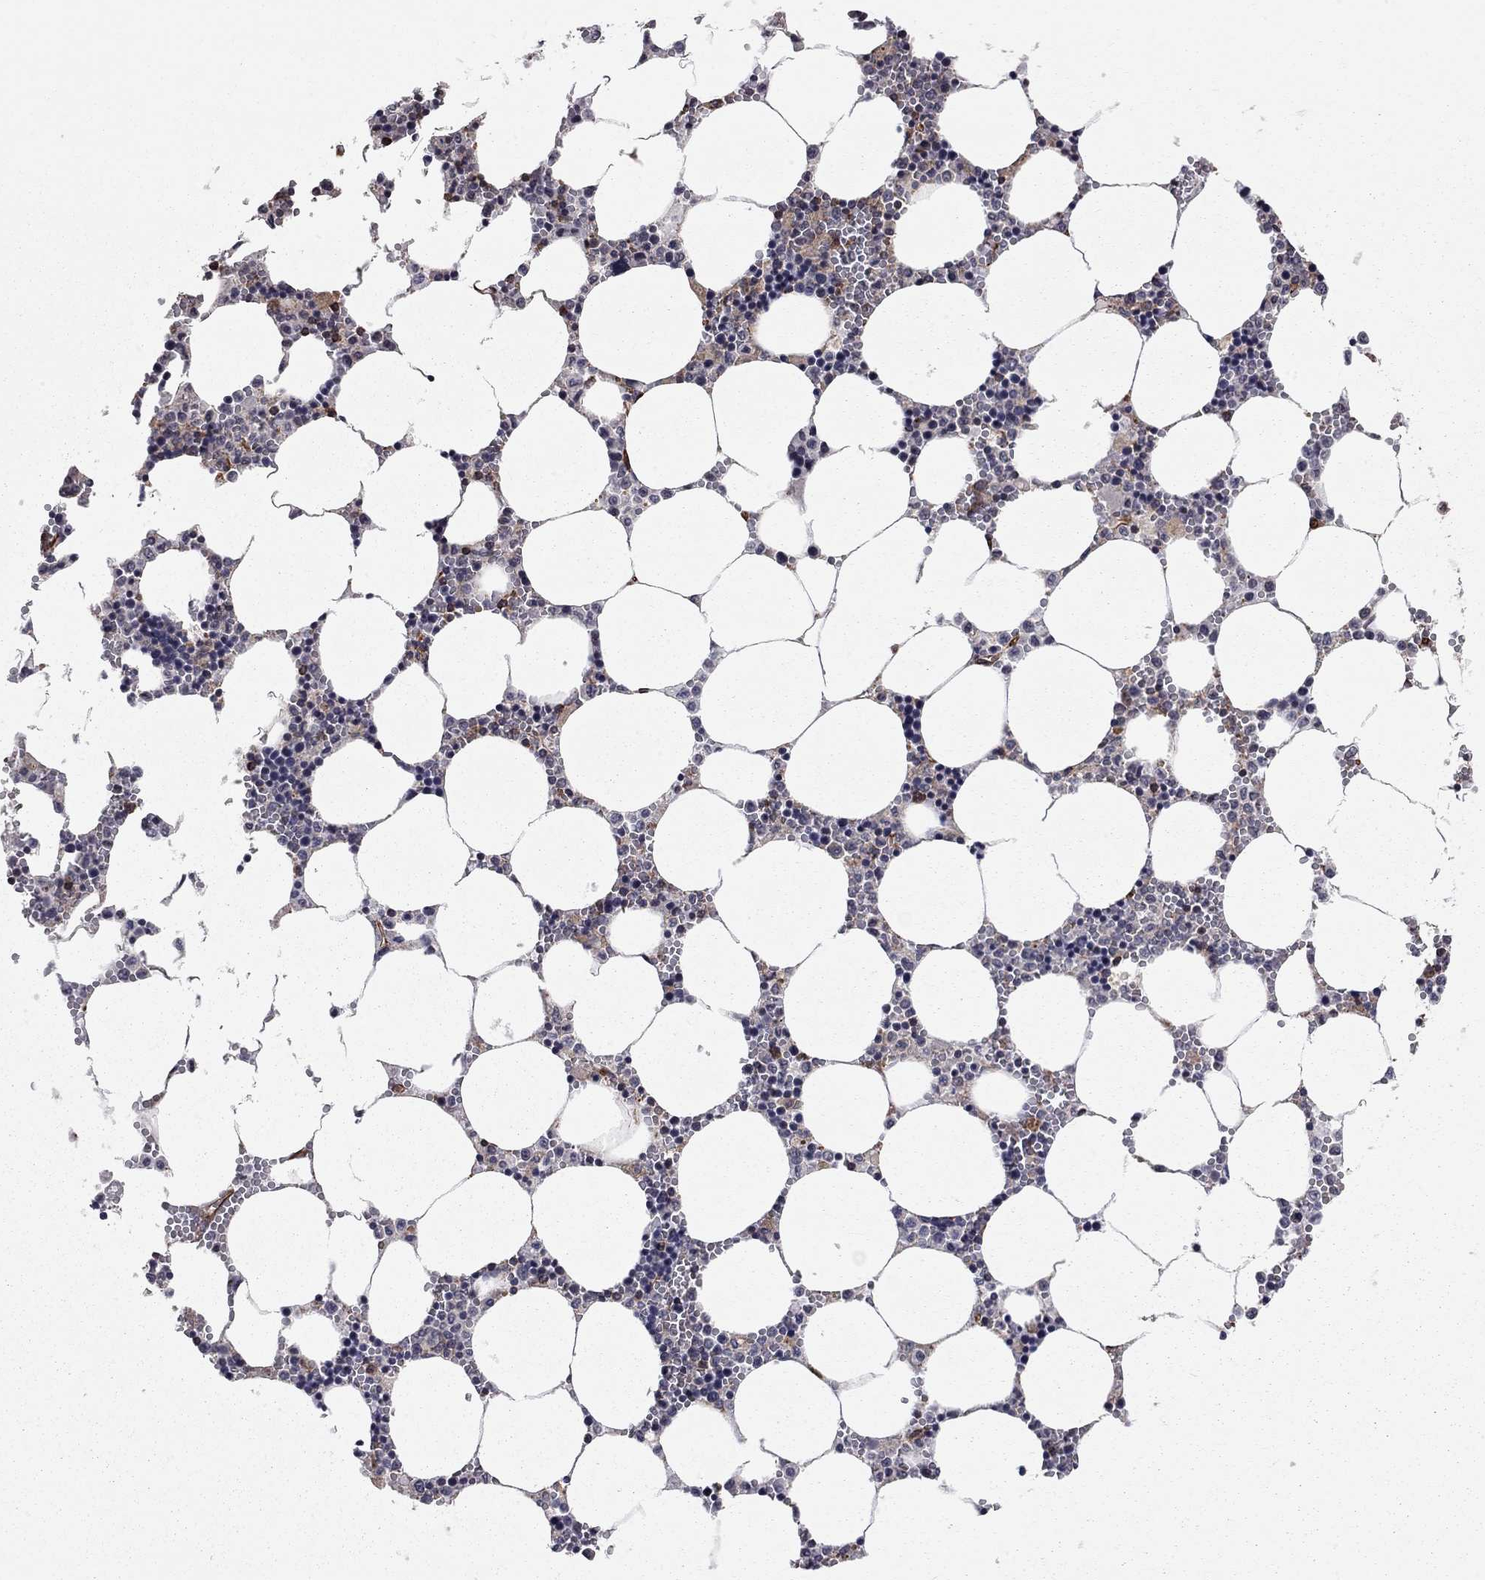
{"staining": {"intensity": "weak", "quantity": "<25%", "location": "cytoplasmic/membranous"}, "tissue": "bone marrow", "cell_type": "Hematopoietic cells", "image_type": "normal", "snomed": [{"axis": "morphology", "description": "Normal tissue, NOS"}, {"axis": "topography", "description": "Bone marrow"}], "caption": "The histopathology image displays no staining of hematopoietic cells in normal bone marrow.", "gene": "RASEF", "patient": {"sex": "female", "age": 64}}